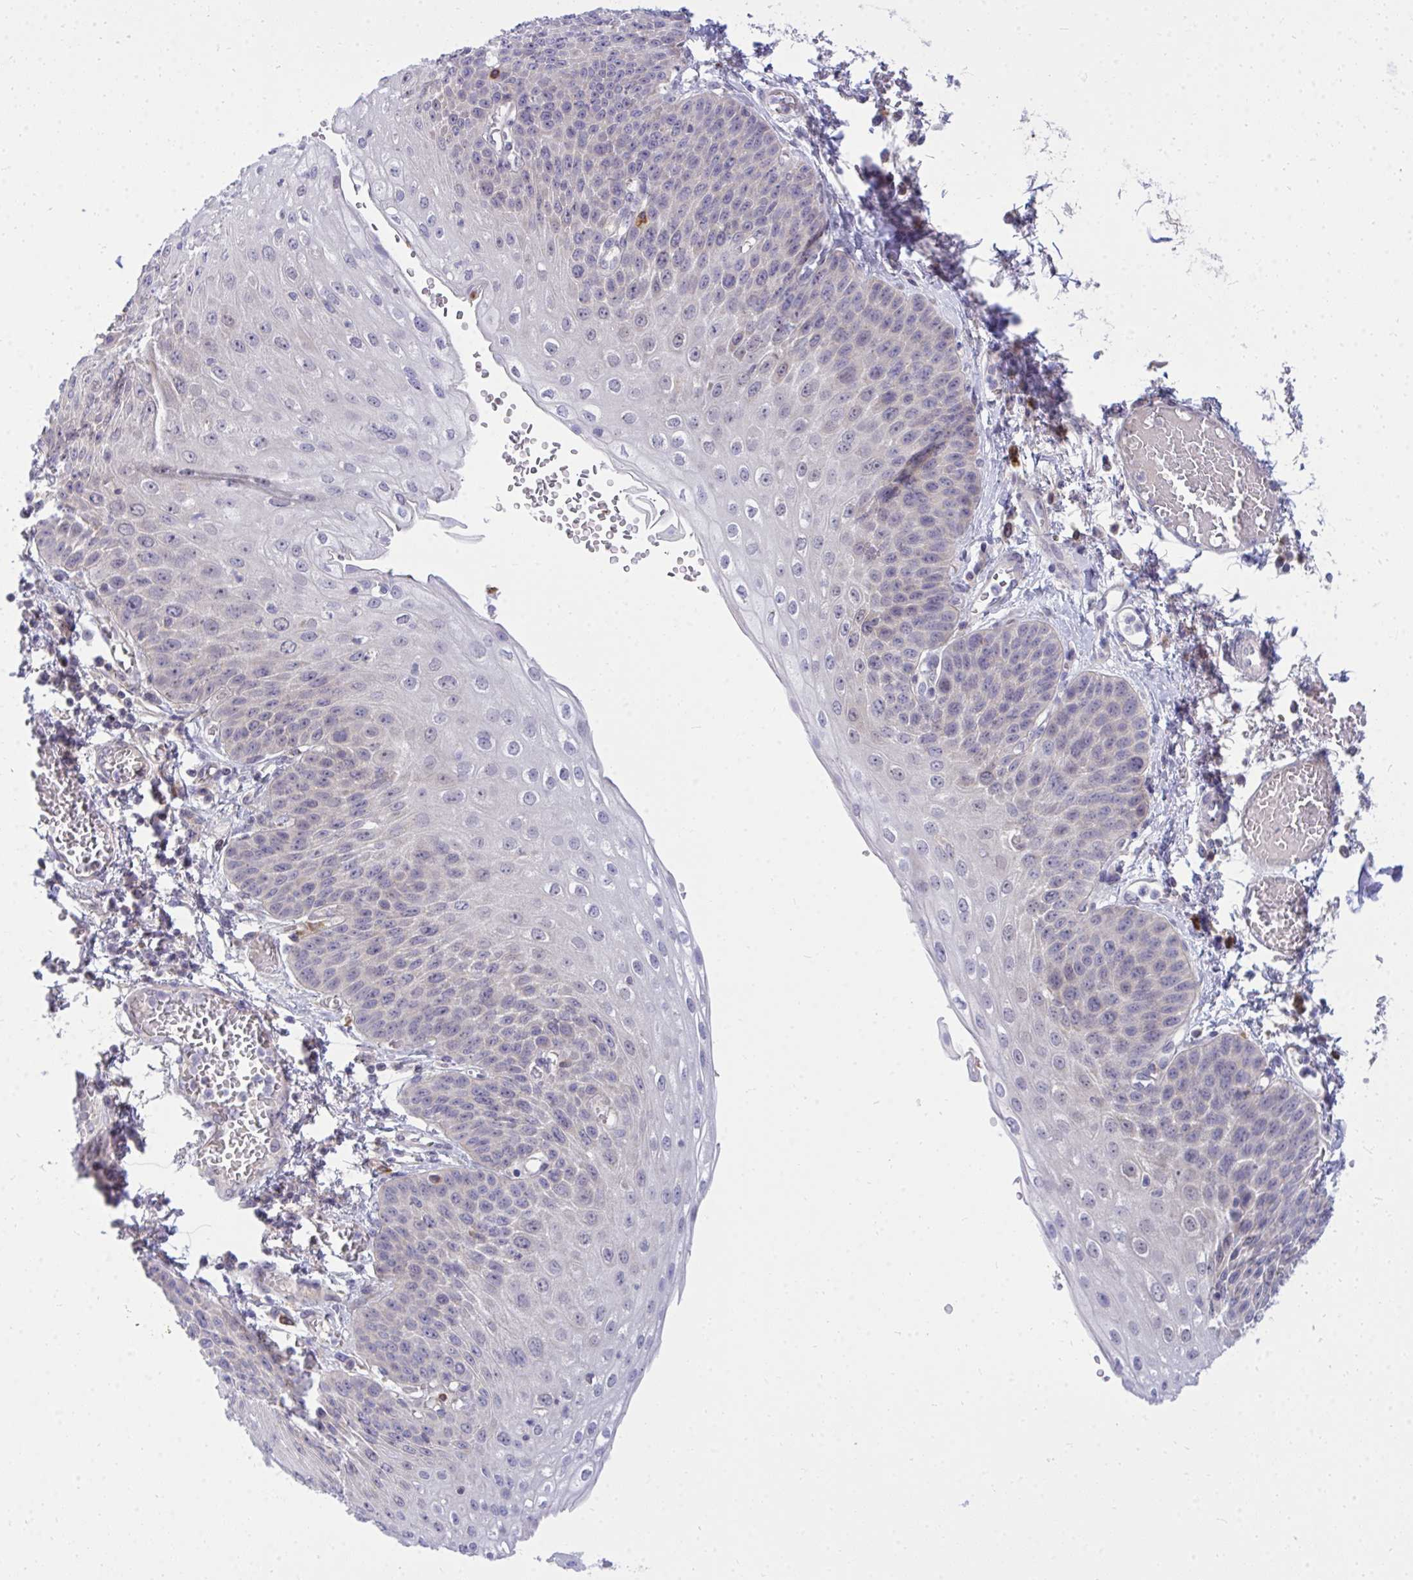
{"staining": {"intensity": "weak", "quantity": "<25%", "location": "cytoplasmic/membranous,nuclear"}, "tissue": "esophagus", "cell_type": "Squamous epithelial cells", "image_type": "normal", "snomed": [{"axis": "morphology", "description": "Normal tissue, NOS"}, {"axis": "morphology", "description": "Adenocarcinoma, NOS"}, {"axis": "topography", "description": "Esophagus"}], "caption": "Immunohistochemical staining of normal human esophagus reveals no significant expression in squamous epithelial cells.", "gene": "ZSCAN25", "patient": {"sex": "male", "age": 81}}